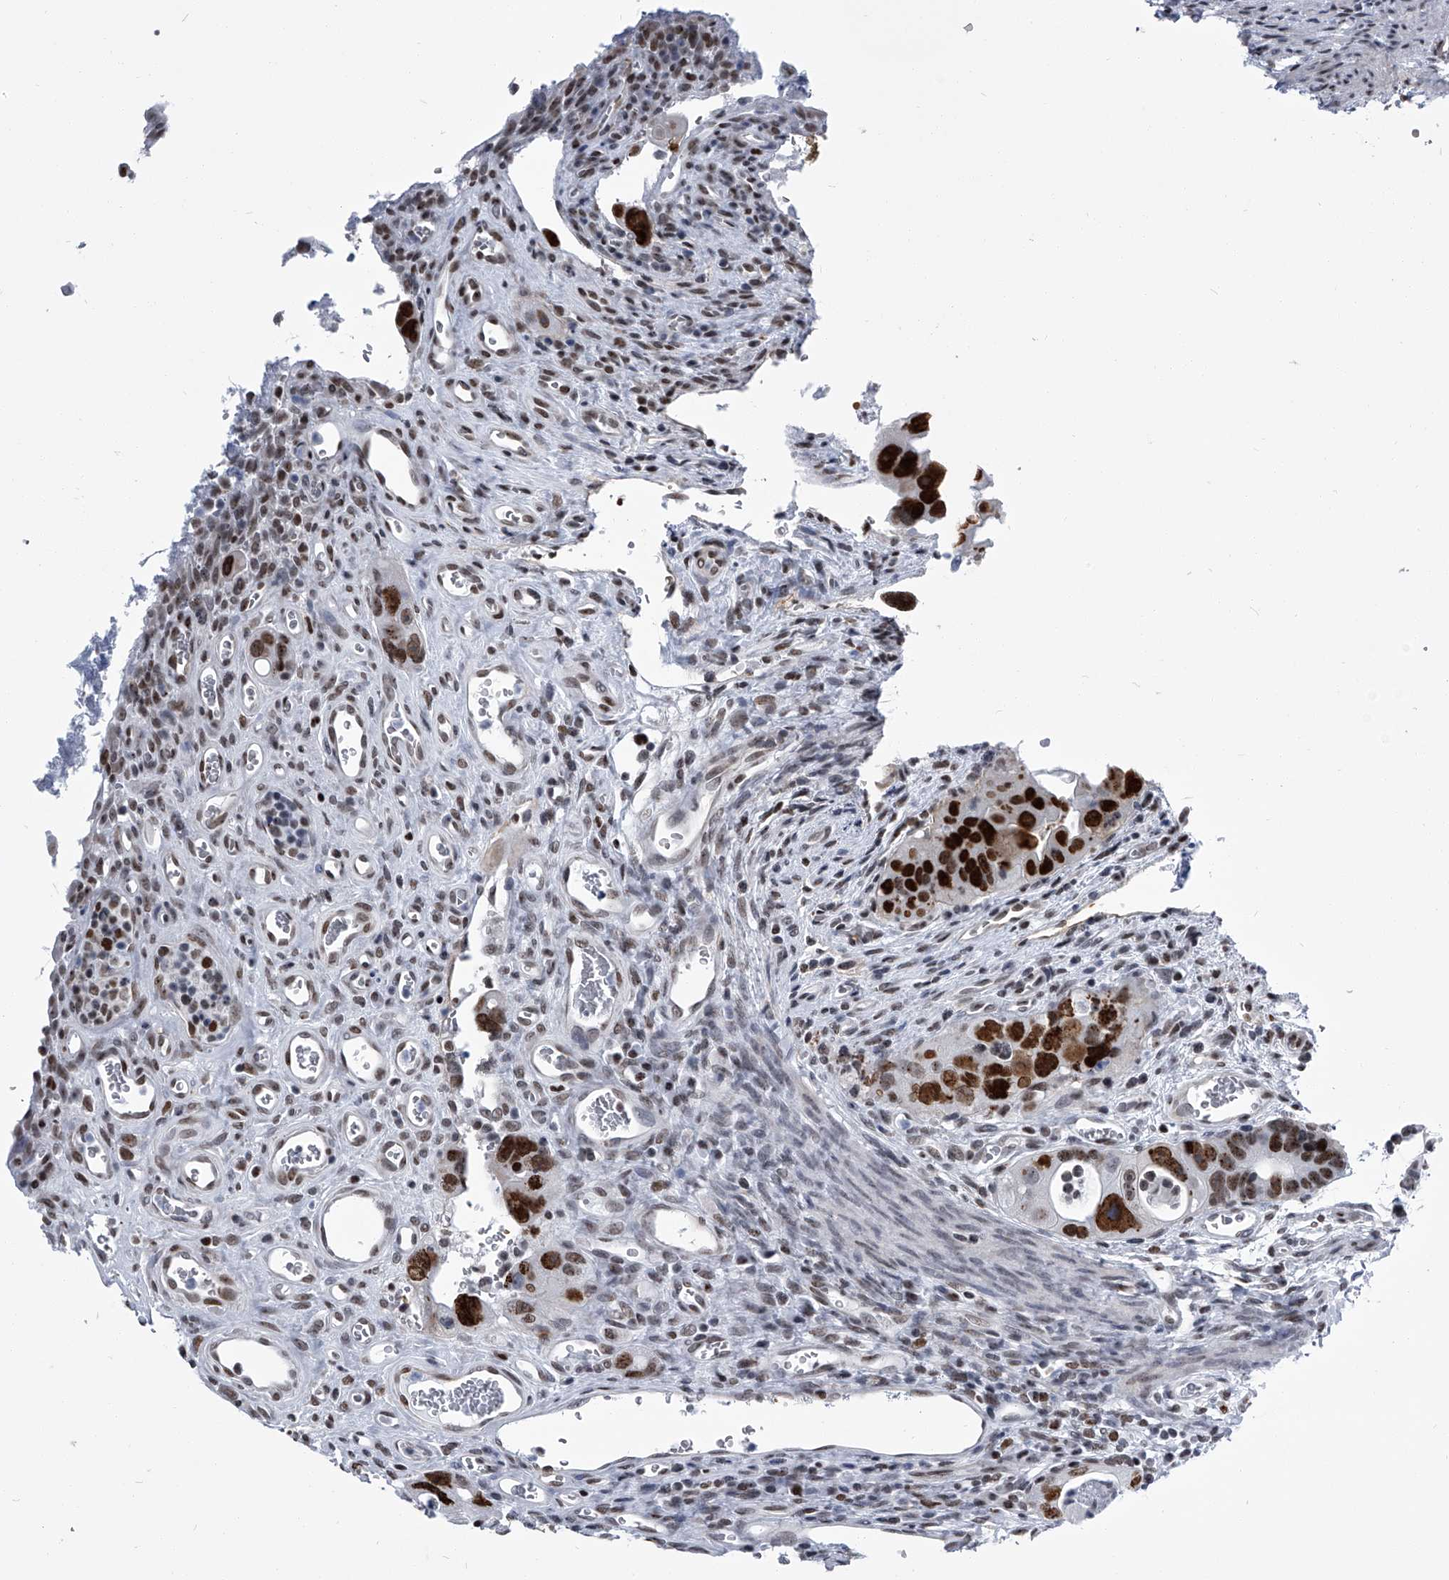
{"staining": {"intensity": "strong", "quantity": ">75%", "location": "nuclear"}, "tissue": "colorectal cancer", "cell_type": "Tumor cells", "image_type": "cancer", "snomed": [{"axis": "morphology", "description": "Adenocarcinoma, NOS"}, {"axis": "topography", "description": "Rectum"}], "caption": "Protein expression analysis of human colorectal adenocarcinoma reveals strong nuclear staining in about >75% of tumor cells. The protein is shown in brown color, while the nuclei are stained blue.", "gene": "SIM2", "patient": {"sex": "male", "age": 59}}